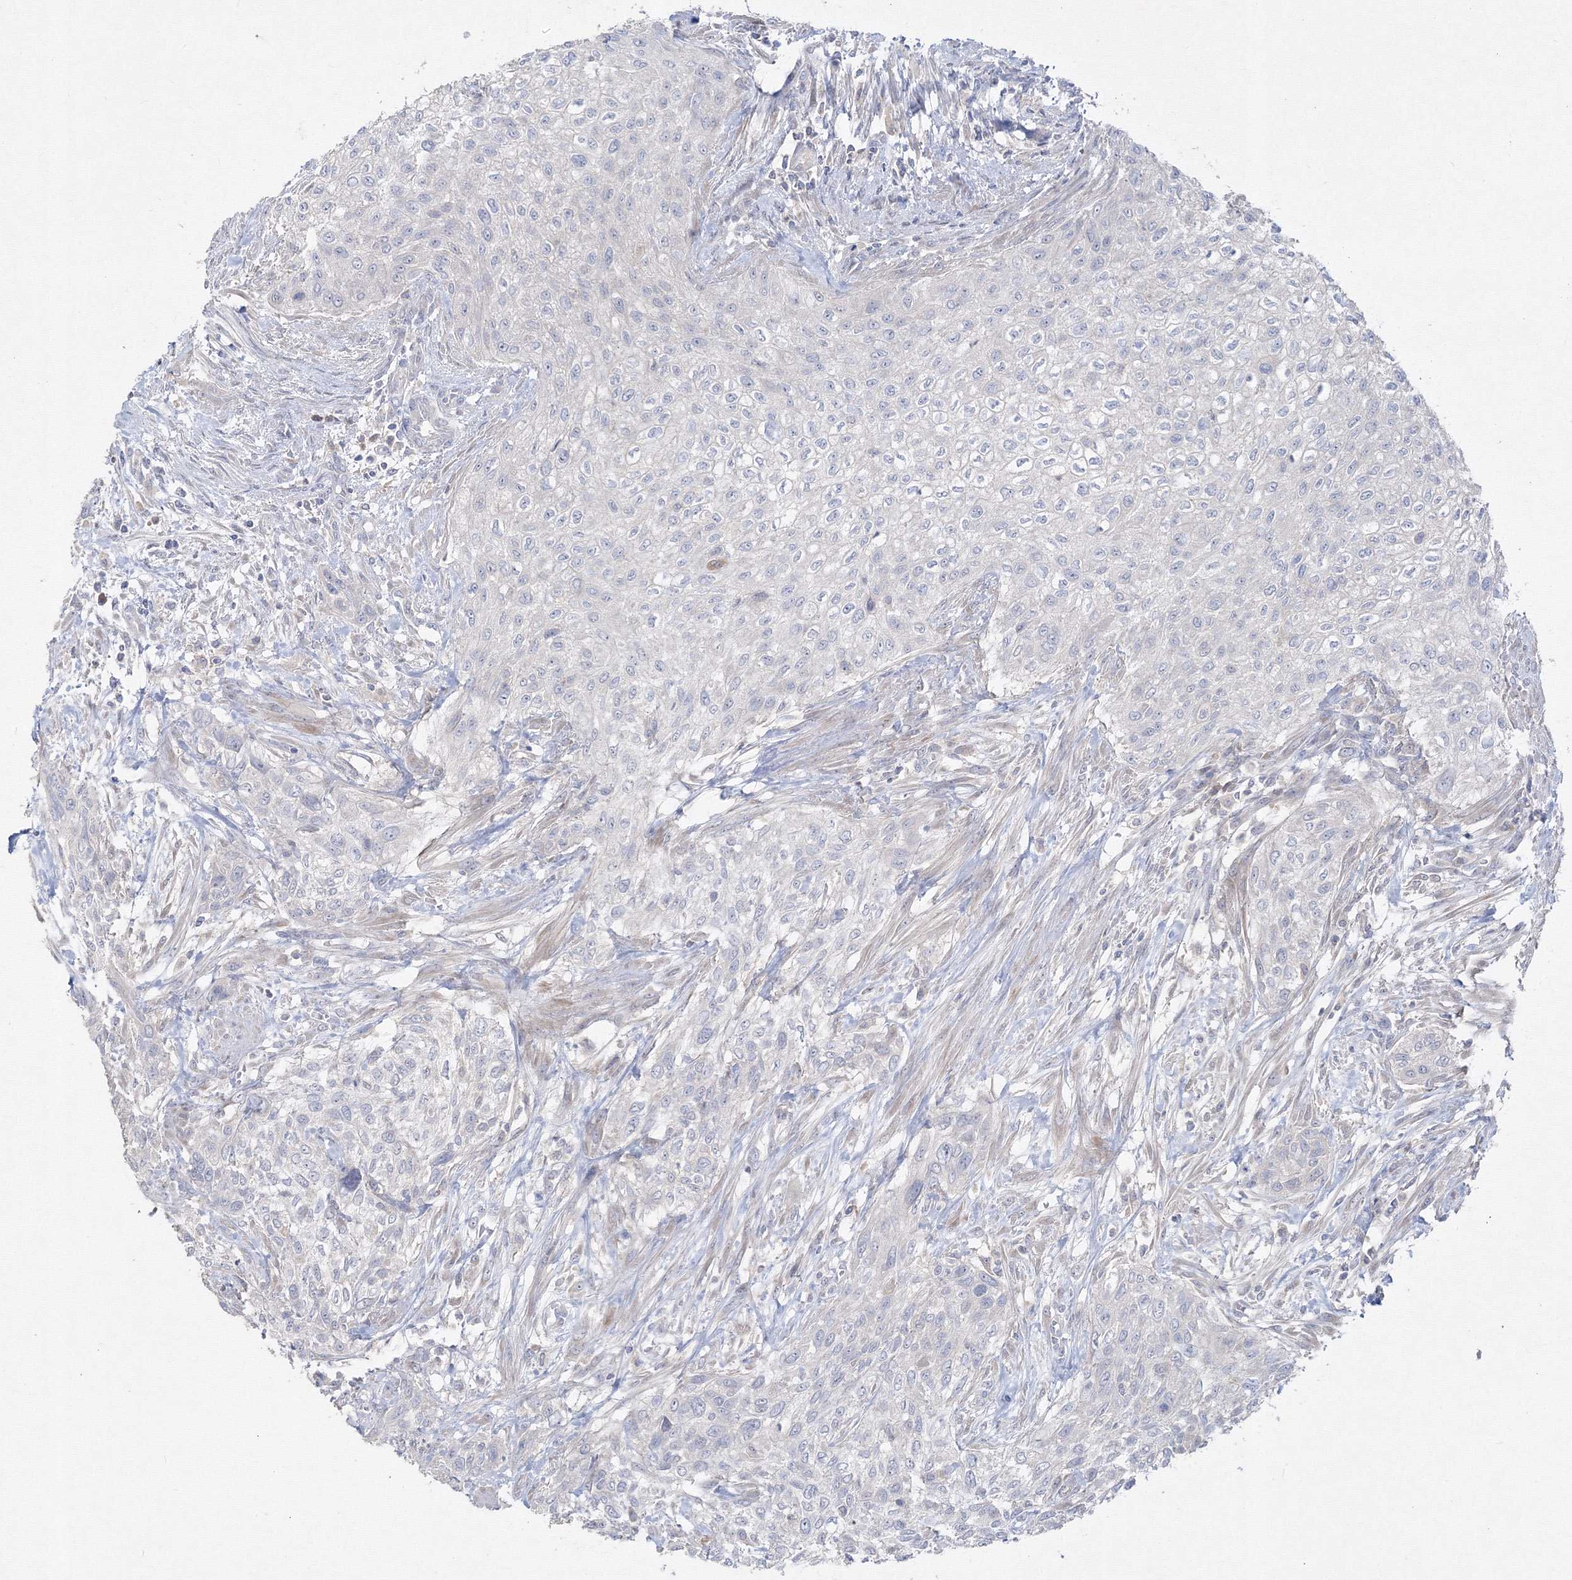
{"staining": {"intensity": "negative", "quantity": "none", "location": "none"}, "tissue": "urothelial cancer", "cell_type": "Tumor cells", "image_type": "cancer", "snomed": [{"axis": "morphology", "description": "Urothelial carcinoma, High grade"}, {"axis": "topography", "description": "Urinary bladder"}], "caption": "This is a photomicrograph of immunohistochemistry (IHC) staining of urothelial cancer, which shows no staining in tumor cells.", "gene": "FBXL8", "patient": {"sex": "male", "age": 35}}